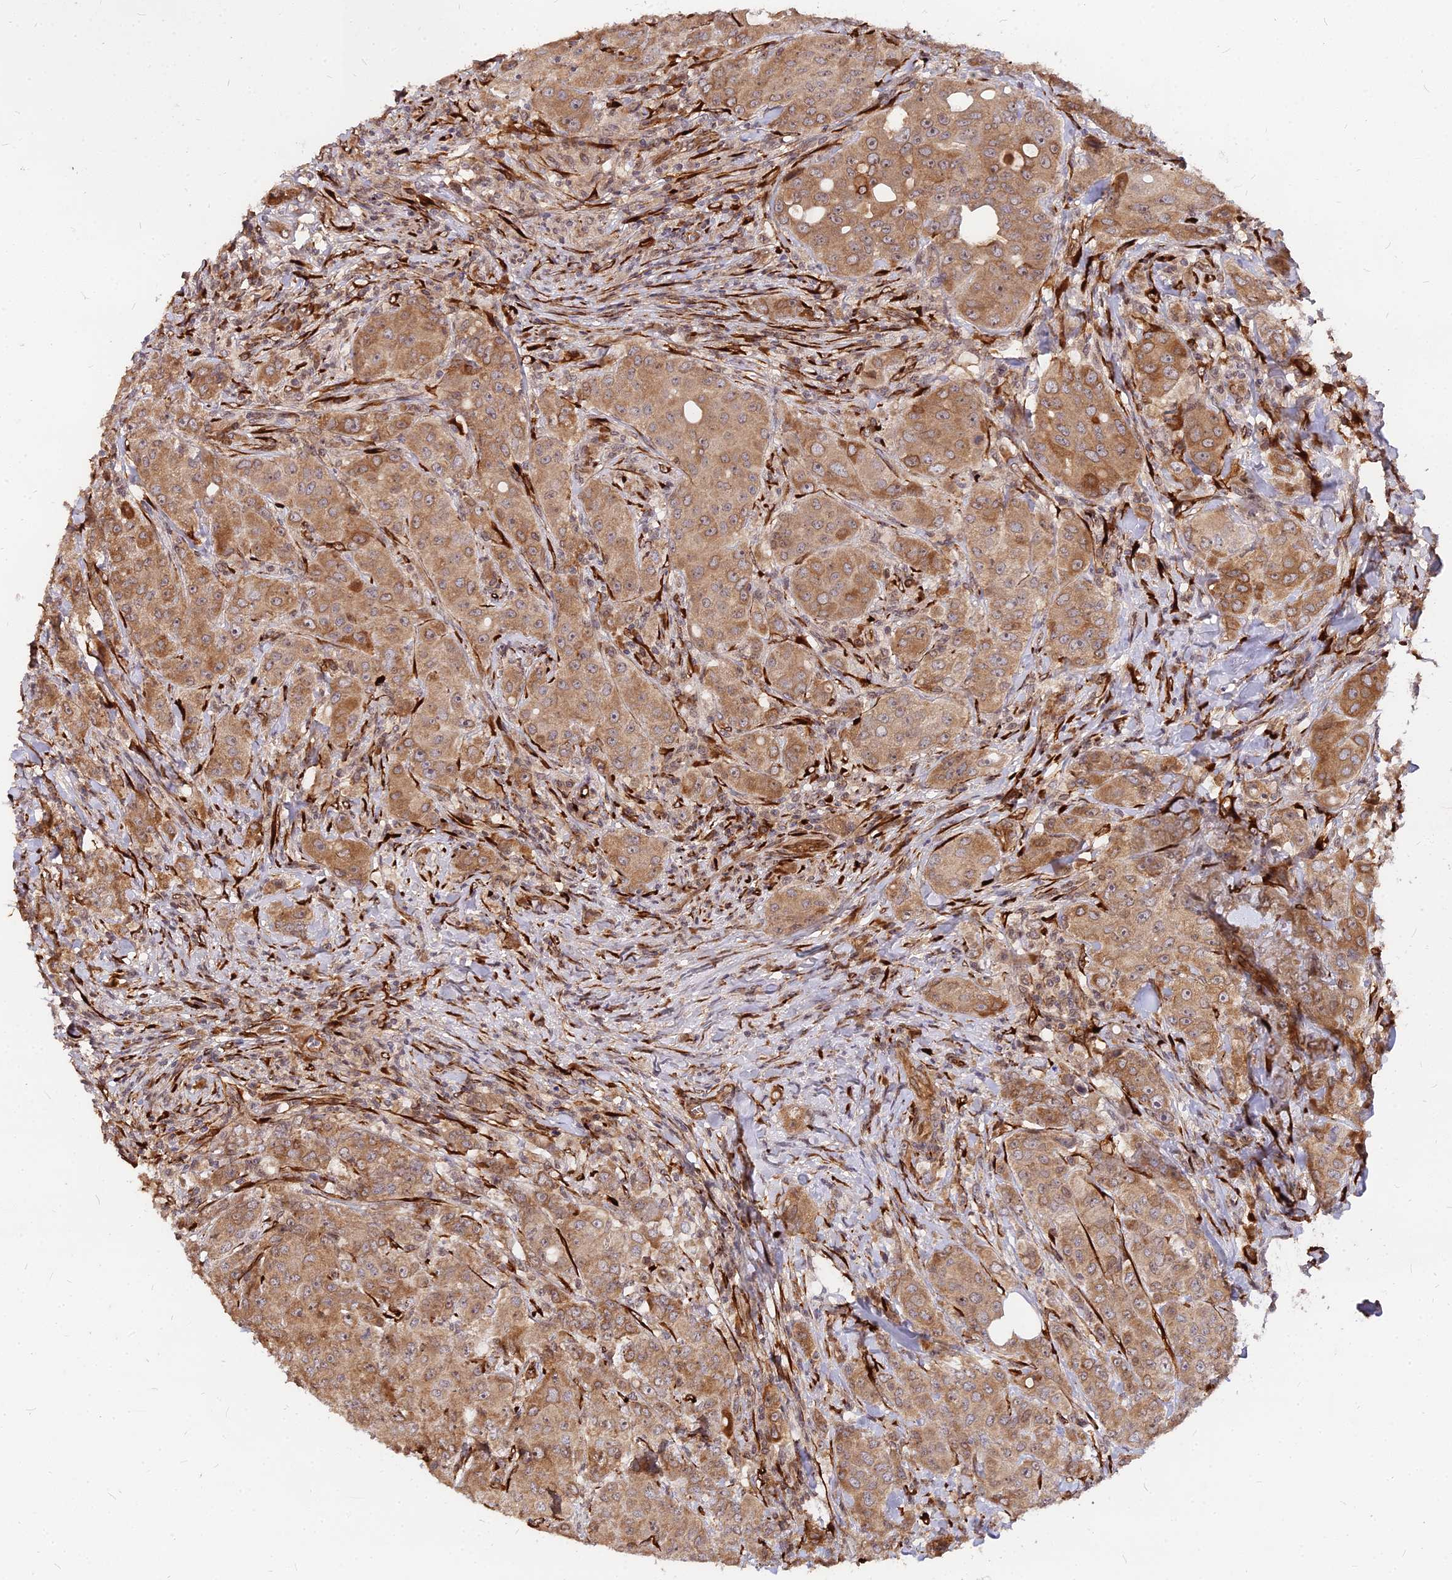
{"staining": {"intensity": "moderate", "quantity": ">75%", "location": "cytoplasmic/membranous"}, "tissue": "breast cancer", "cell_type": "Tumor cells", "image_type": "cancer", "snomed": [{"axis": "morphology", "description": "Duct carcinoma"}, {"axis": "topography", "description": "Breast"}], "caption": "Tumor cells reveal medium levels of moderate cytoplasmic/membranous staining in approximately >75% of cells in breast cancer (invasive ductal carcinoma). (DAB (3,3'-diaminobenzidine) IHC, brown staining for protein, blue staining for nuclei).", "gene": "PDE4D", "patient": {"sex": "female", "age": 43}}